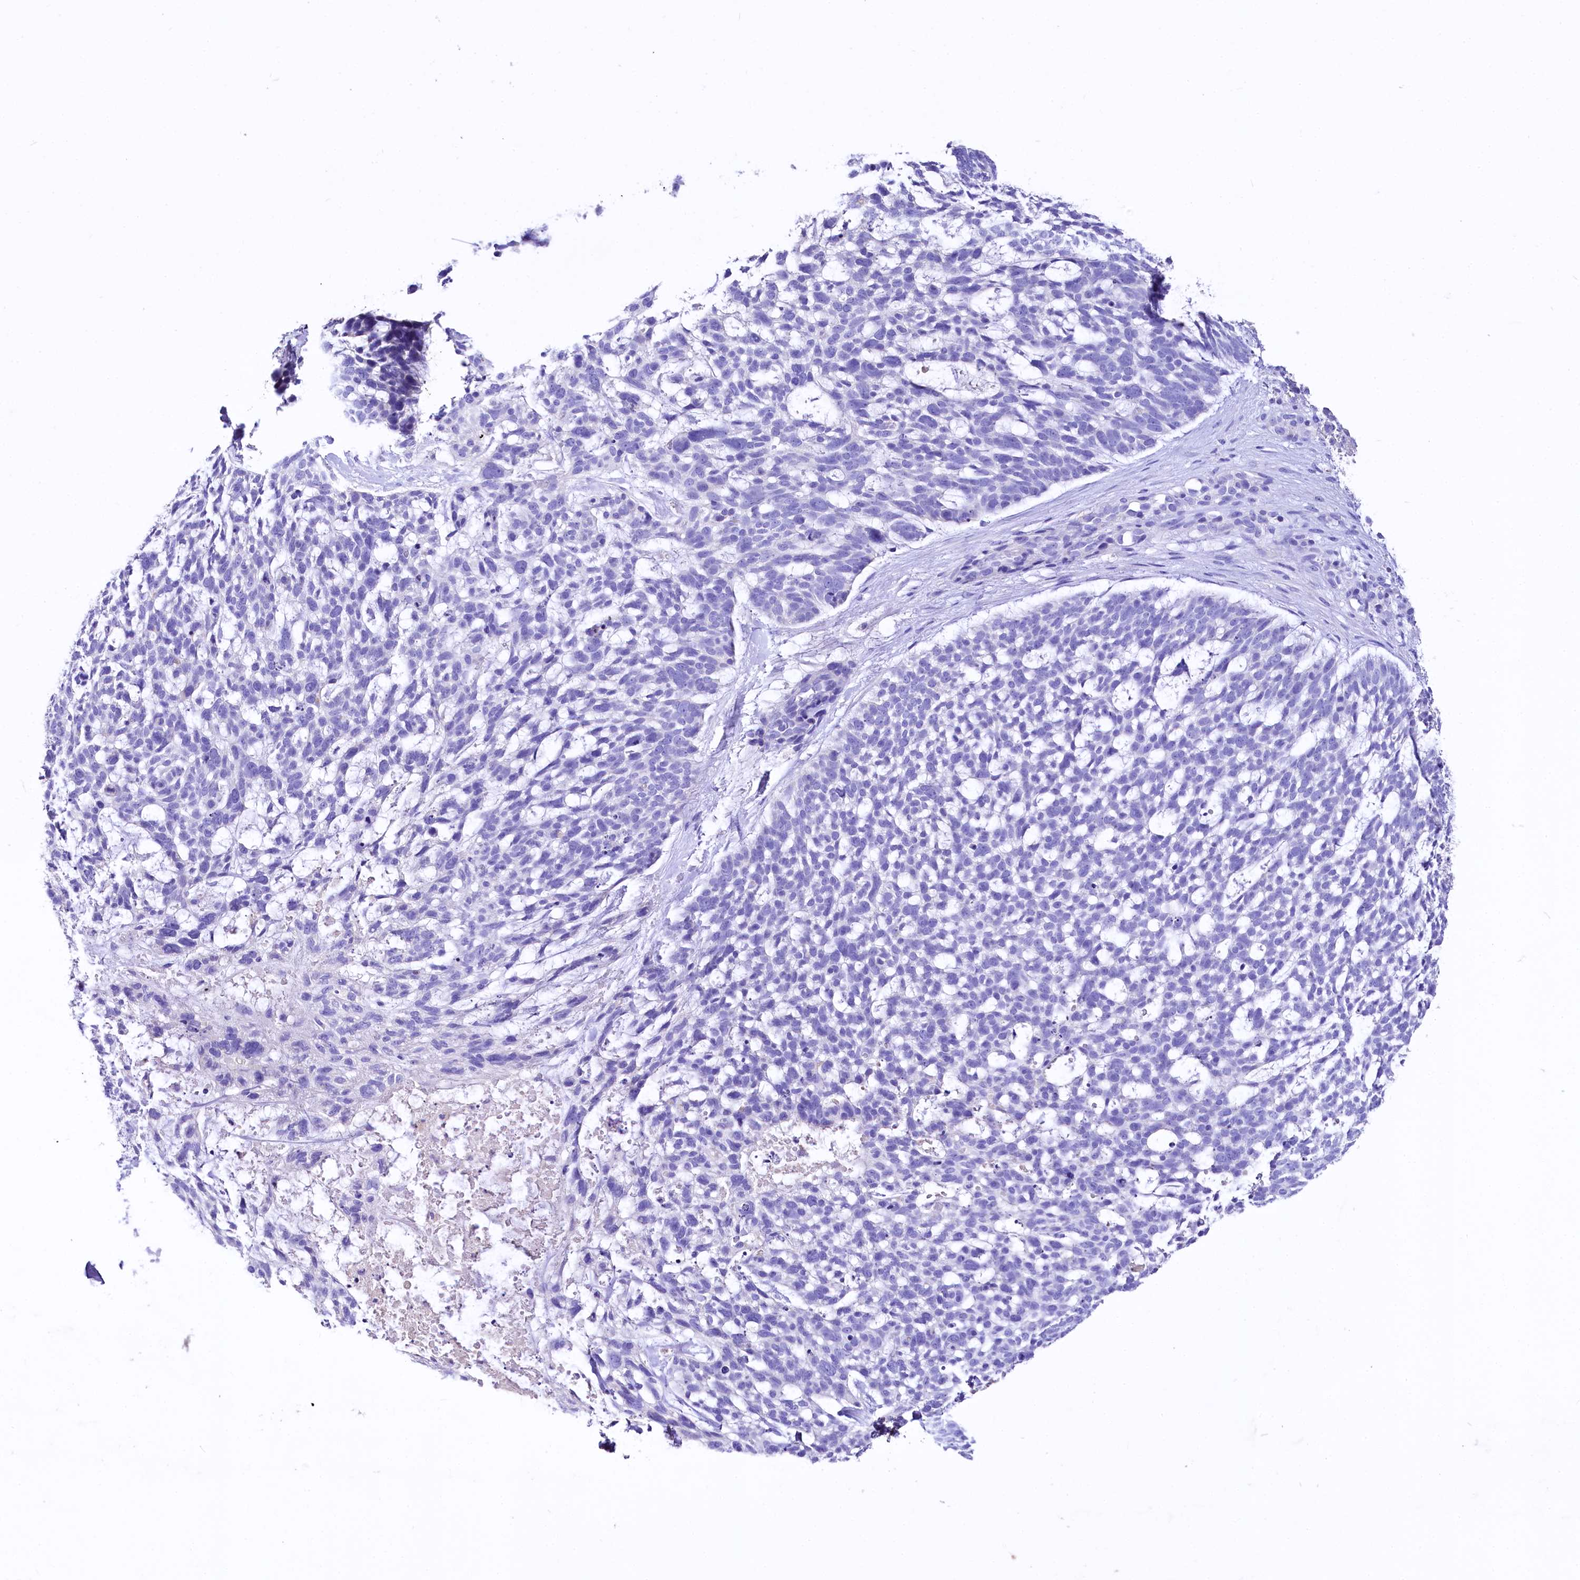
{"staining": {"intensity": "negative", "quantity": "none", "location": "none"}, "tissue": "skin cancer", "cell_type": "Tumor cells", "image_type": "cancer", "snomed": [{"axis": "morphology", "description": "Basal cell carcinoma"}, {"axis": "topography", "description": "Skin"}], "caption": "Tumor cells are negative for protein expression in human basal cell carcinoma (skin). (Brightfield microscopy of DAB (3,3'-diaminobenzidine) IHC at high magnification).", "gene": "A2ML1", "patient": {"sex": "male", "age": 88}}